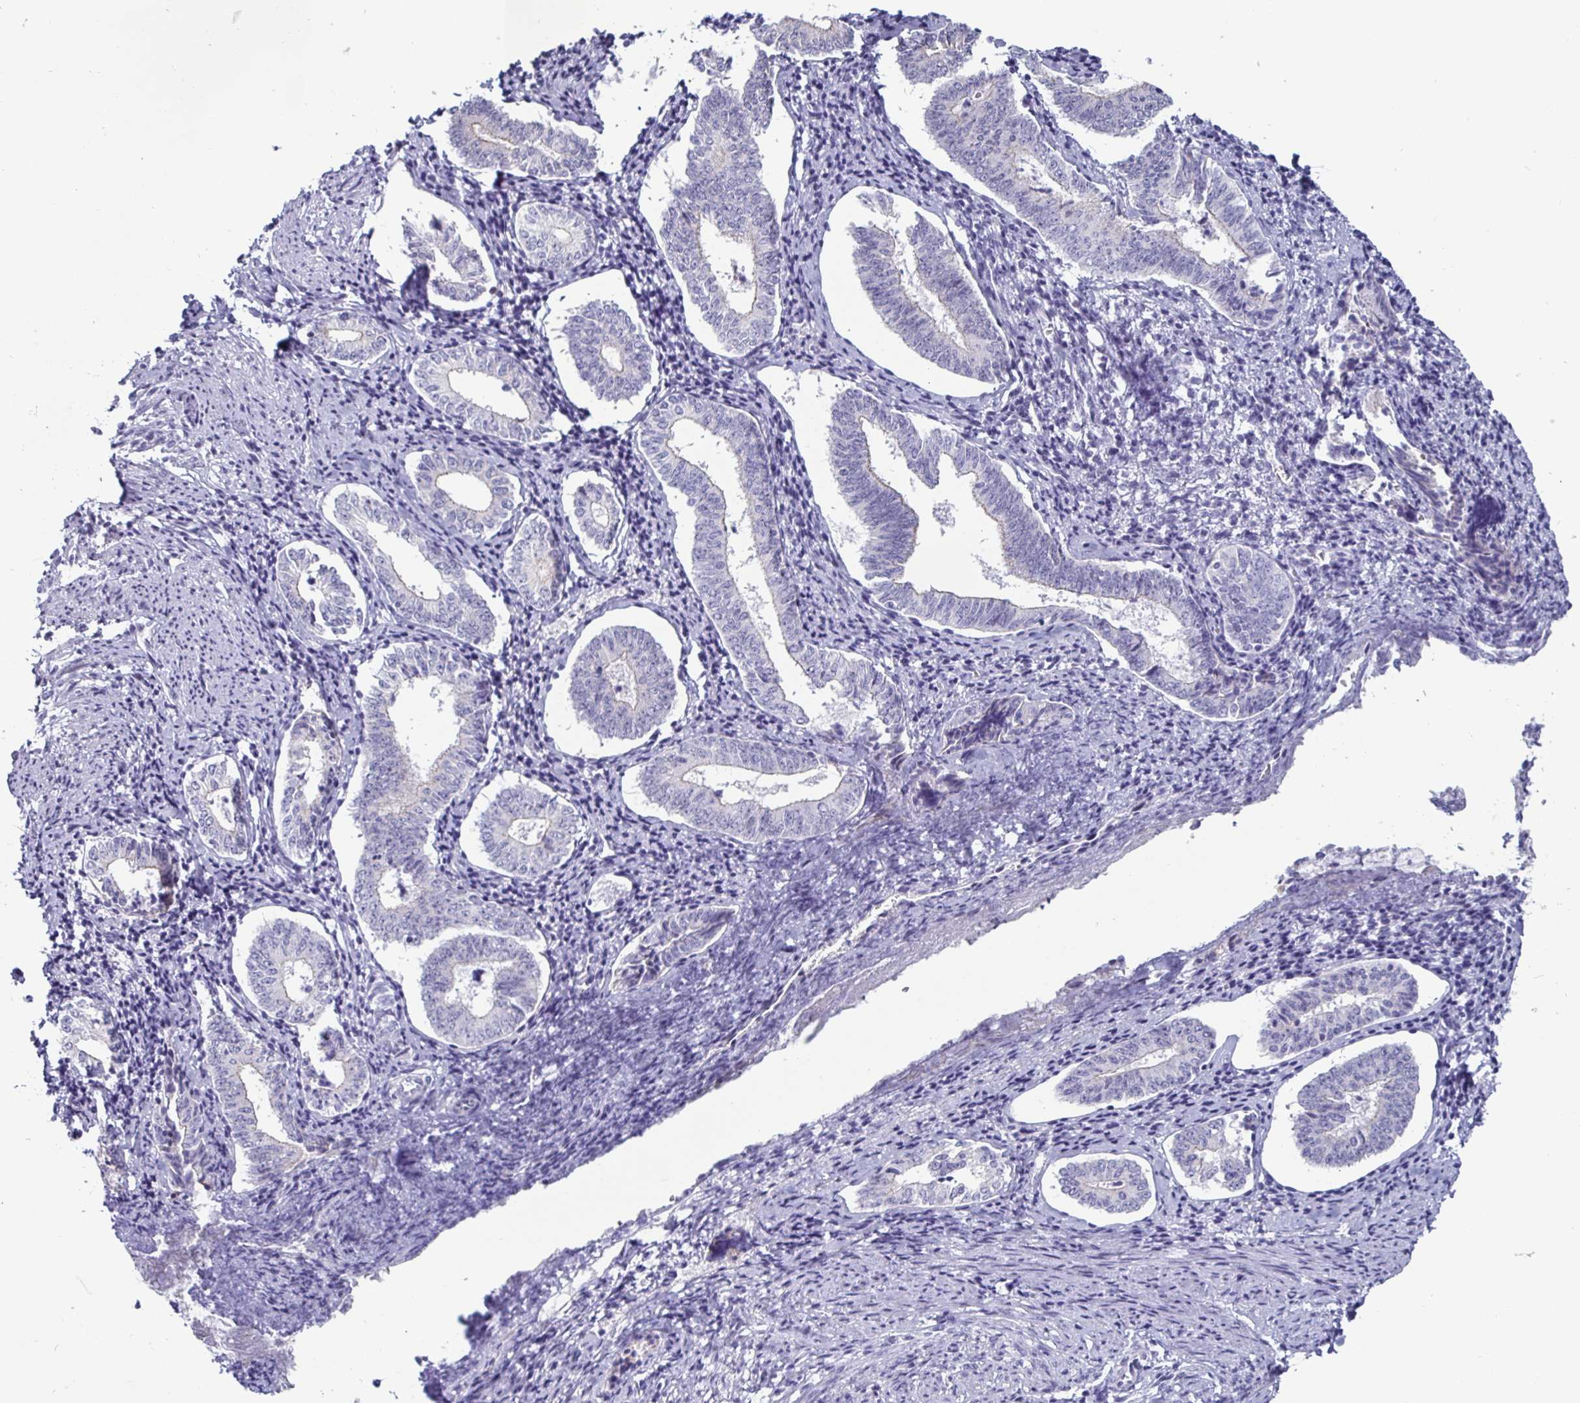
{"staining": {"intensity": "negative", "quantity": "none", "location": "none"}, "tissue": "cervical cancer", "cell_type": "Tumor cells", "image_type": "cancer", "snomed": [{"axis": "morphology", "description": "Squamous cell carcinoma, NOS"}, {"axis": "topography", "description": "Cervix"}], "caption": "An image of cervical squamous cell carcinoma stained for a protein reveals no brown staining in tumor cells. (Stains: DAB IHC with hematoxylin counter stain, Microscopy: brightfield microscopy at high magnification).", "gene": "OOSP2", "patient": {"sex": "female", "age": 59}}